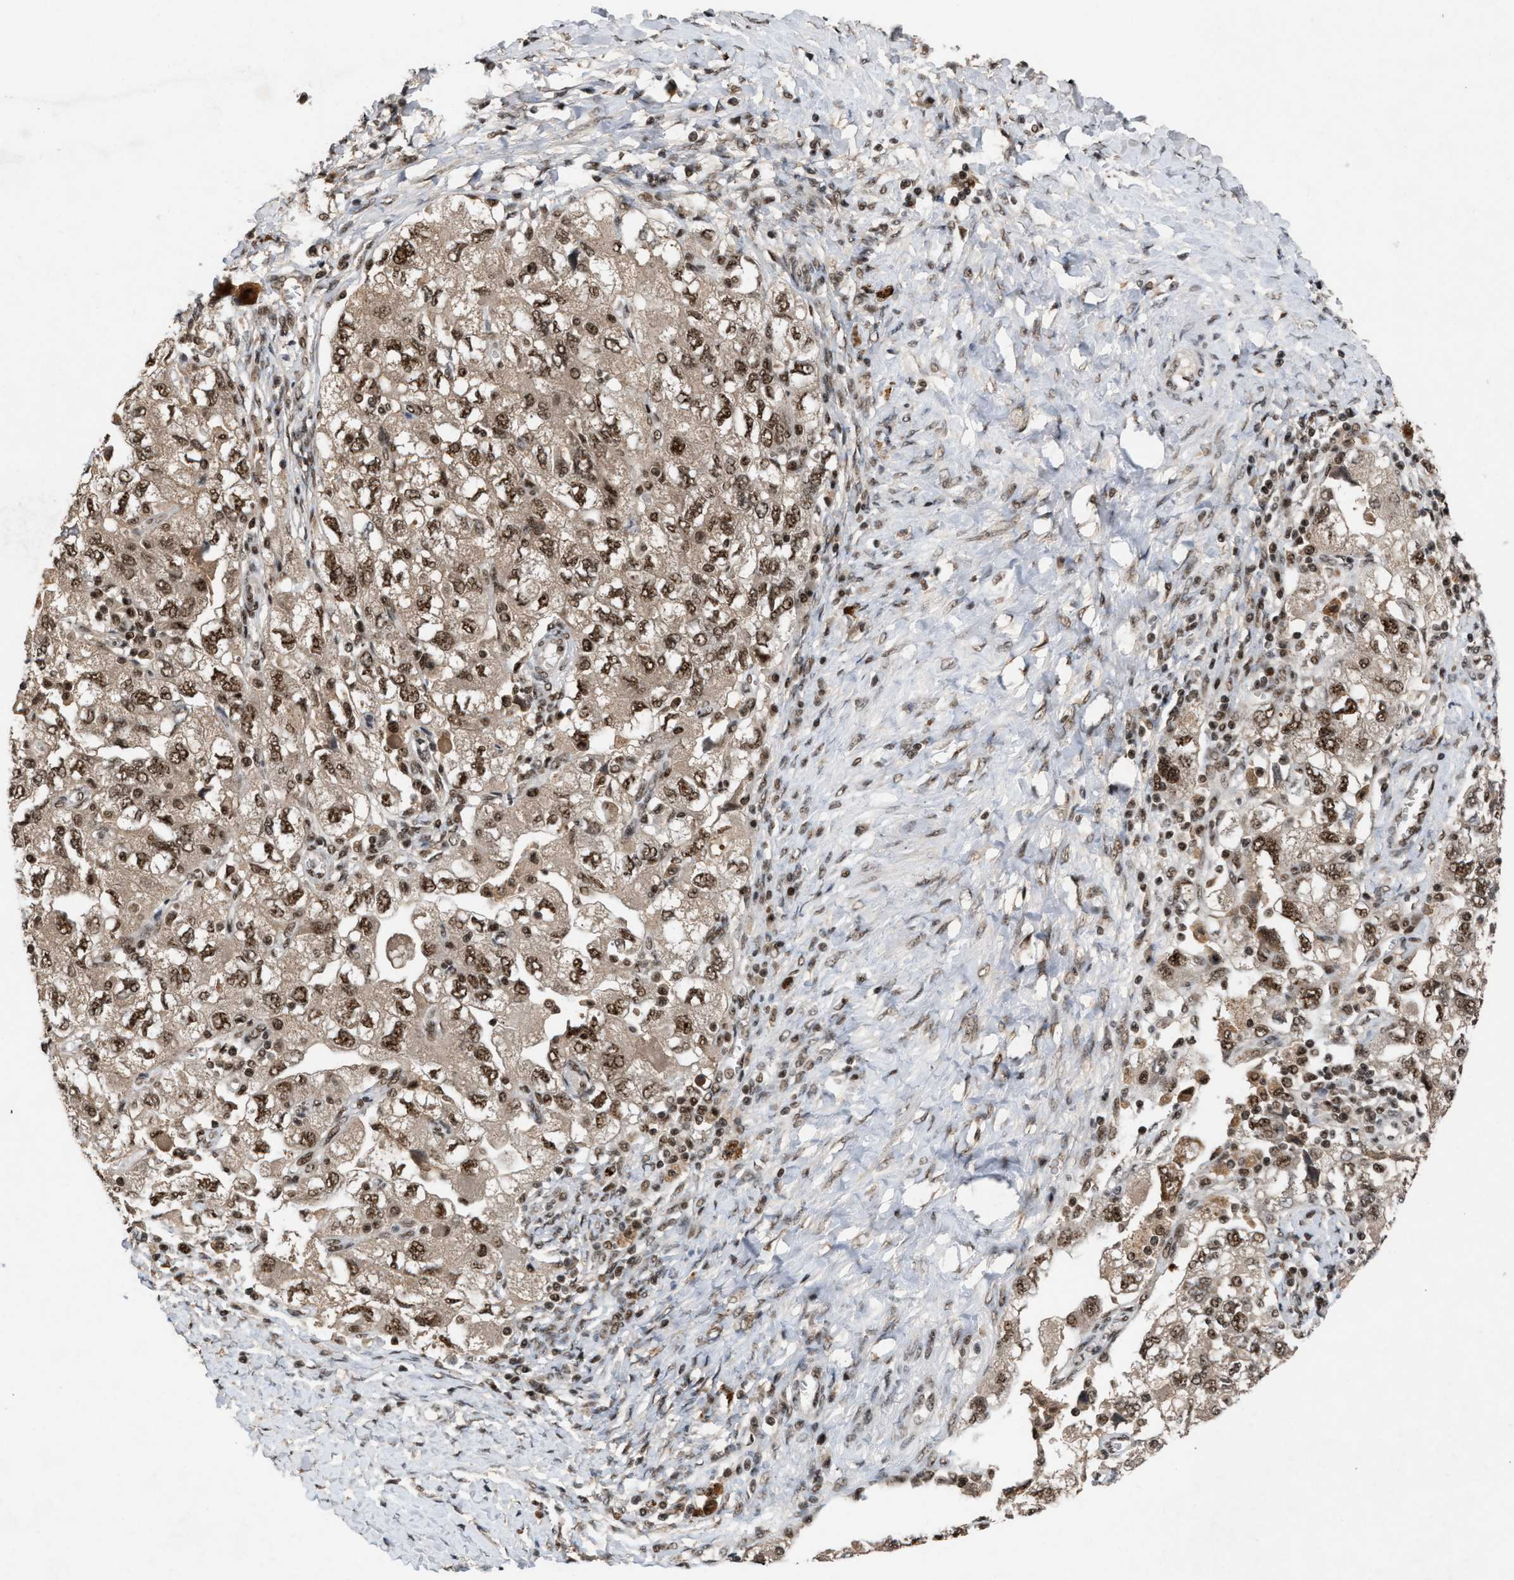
{"staining": {"intensity": "moderate", "quantity": ">75%", "location": "cytoplasmic/membranous,nuclear"}, "tissue": "ovarian cancer", "cell_type": "Tumor cells", "image_type": "cancer", "snomed": [{"axis": "morphology", "description": "Carcinoma, NOS"}, {"axis": "morphology", "description": "Cystadenocarcinoma, serous, NOS"}, {"axis": "topography", "description": "Ovary"}], "caption": "High-power microscopy captured an IHC image of ovarian cancer, revealing moderate cytoplasmic/membranous and nuclear positivity in approximately >75% of tumor cells. (IHC, brightfield microscopy, high magnification).", "gene": "PRPF4", "patient": {"sex": "female", "age": 69}}